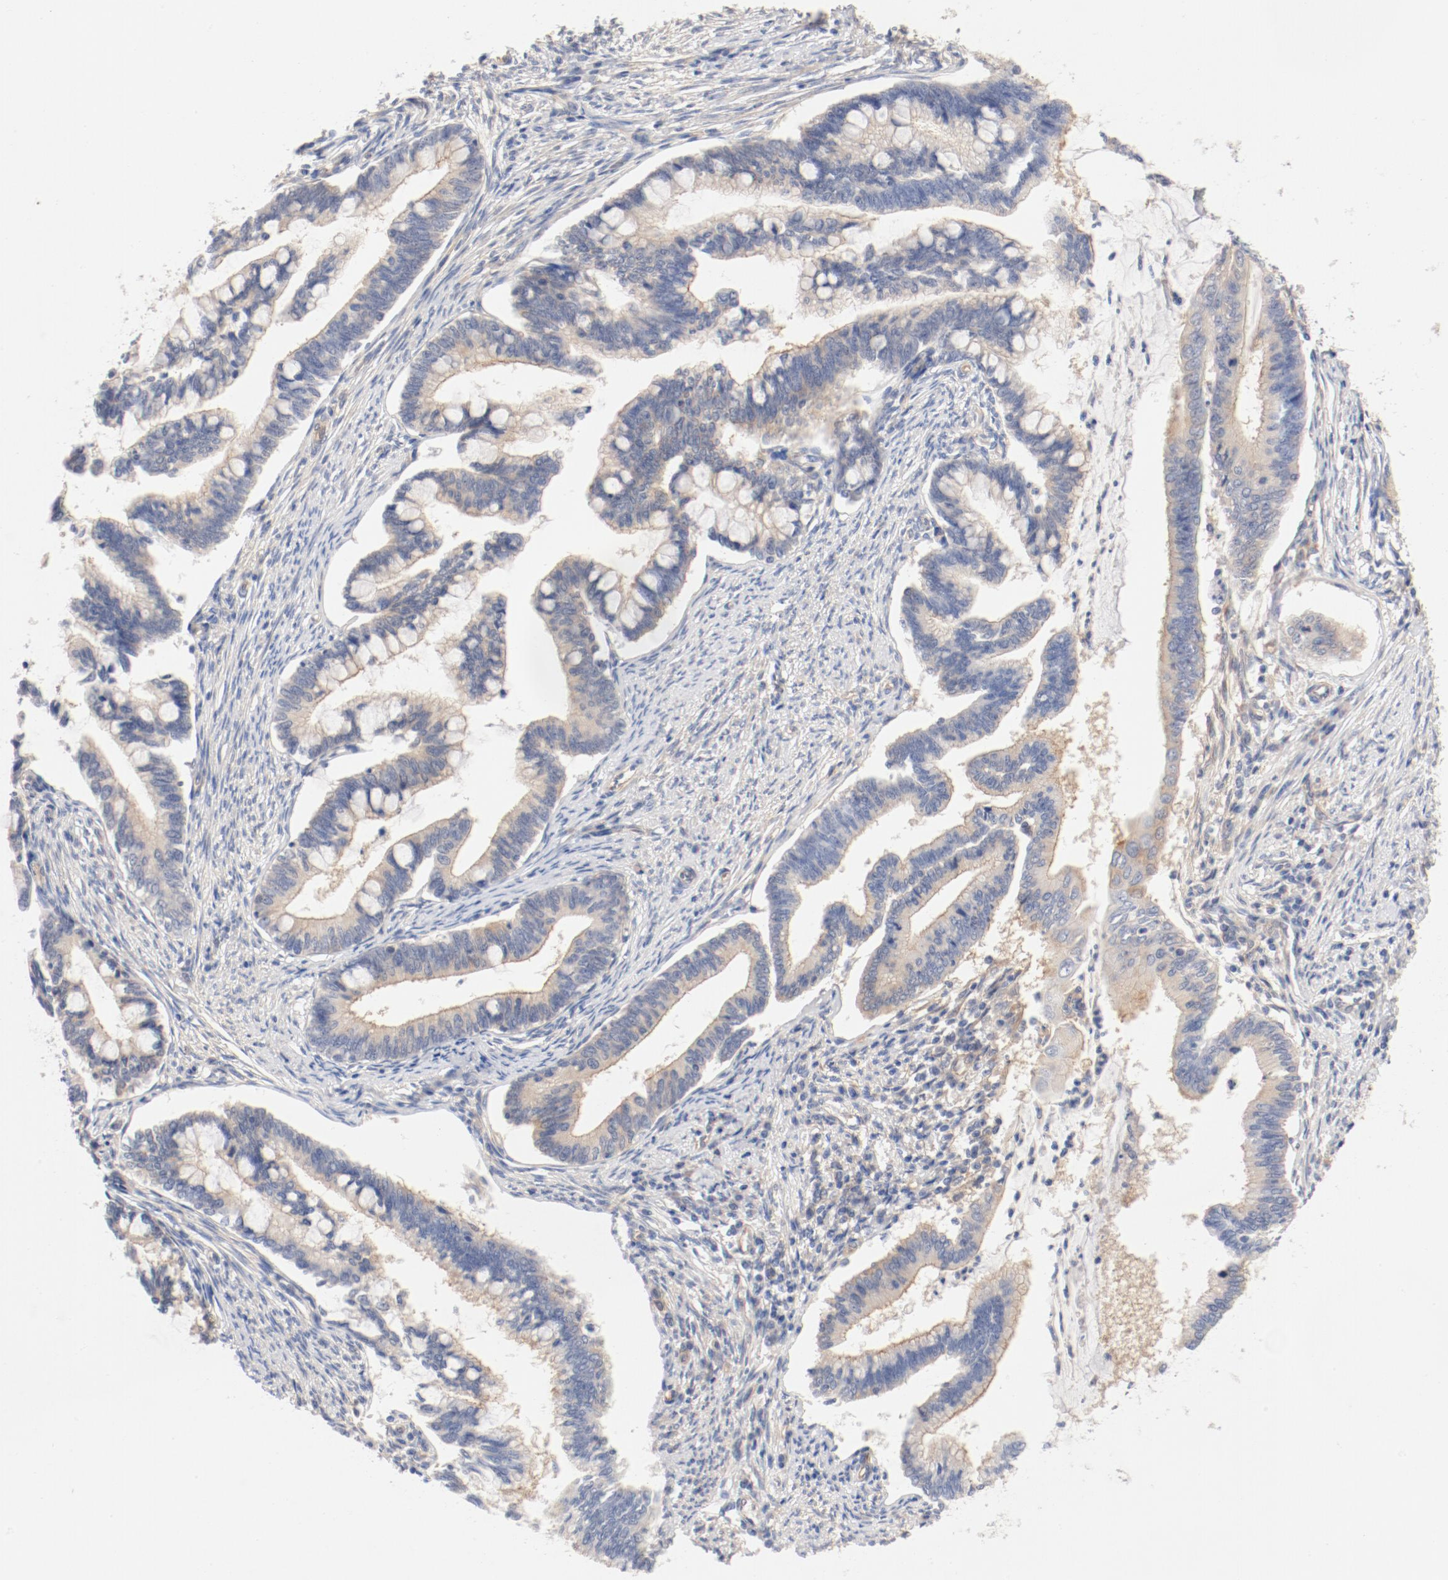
{"staining": {"intensity": "weak", "quantity": "<25%", "location": "cytoplasmic/membranous"}, "tissue": "cervical cancer", "cell_type": "Tumor cells", "image_type": "cancer", "snomed": [{"axis": "morphology", "description": "Adenocarcinoma, NOS"}, {"axis": "topography", "description": "Cervix"}], "caption": "An immunohistochemistry photomicrograph of cervical cancer is shown. There is no staining in tumor cells of cervical cancer. (Brightfield microscopy of DAB immunohistochemistry (IHC) at high magnification).", "gene": "DYNC1H1", "patient": {"sex": "female", "age": 36}}